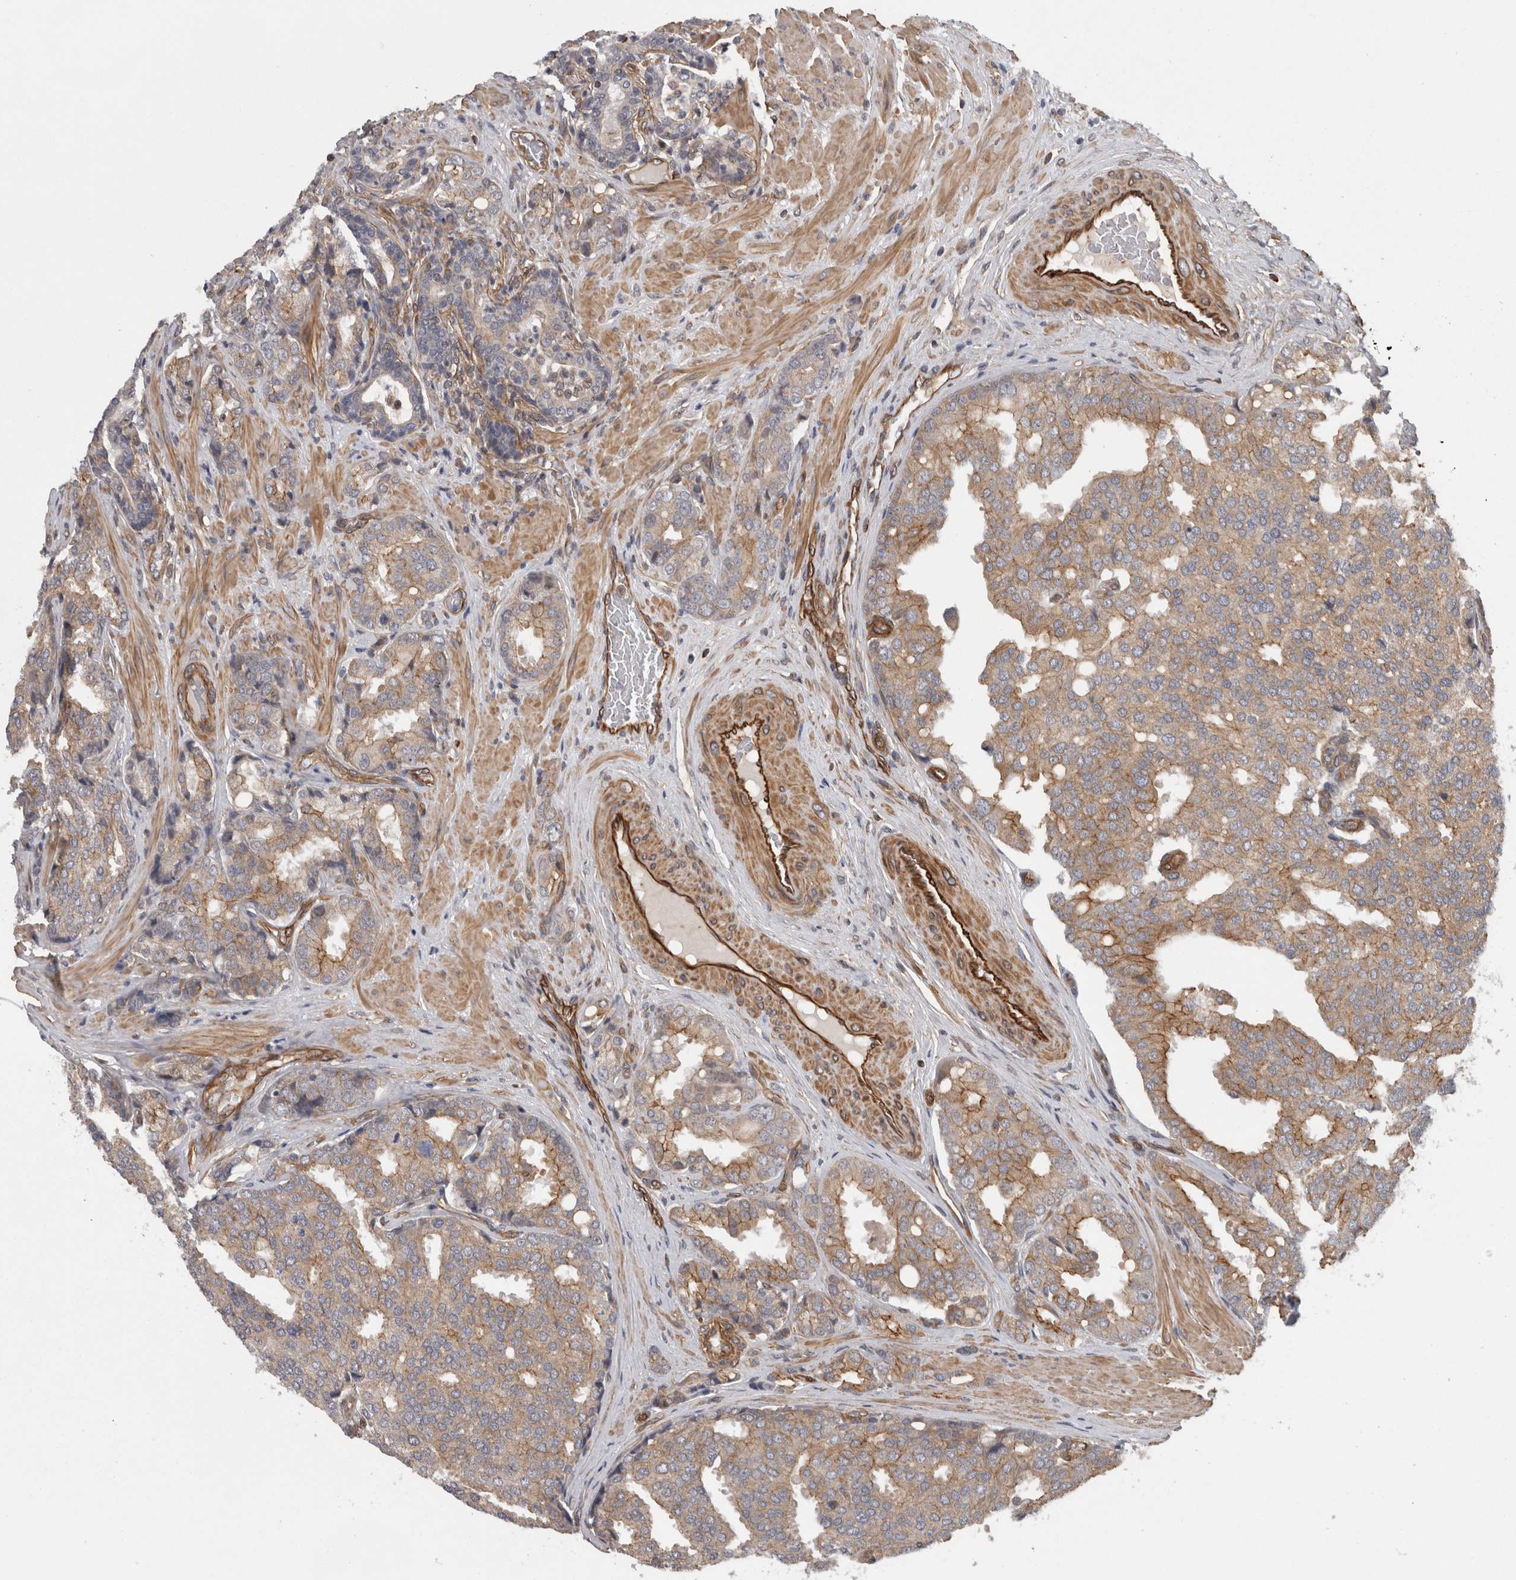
{"staining": {"intensity": "weak", "quantity": "25%-75%", "location": "cytoplasmic/membranous"}, "tissue": "prostate cancer", "cell_type": "Tumor cells", "image_type": "cancer", "snomed": [{"axis": "morphology", "description": "Adenocarcinoma, High grade"}, {"axis": "topography", "description": "Prostate"}], "caption": "An image of human prostate cancer stained for a protein shows weak cytoplasmic/membranous brown staining in tumor cells.", "gene": "RMDN1", "patient": {"sex": "male", "age": 50}}